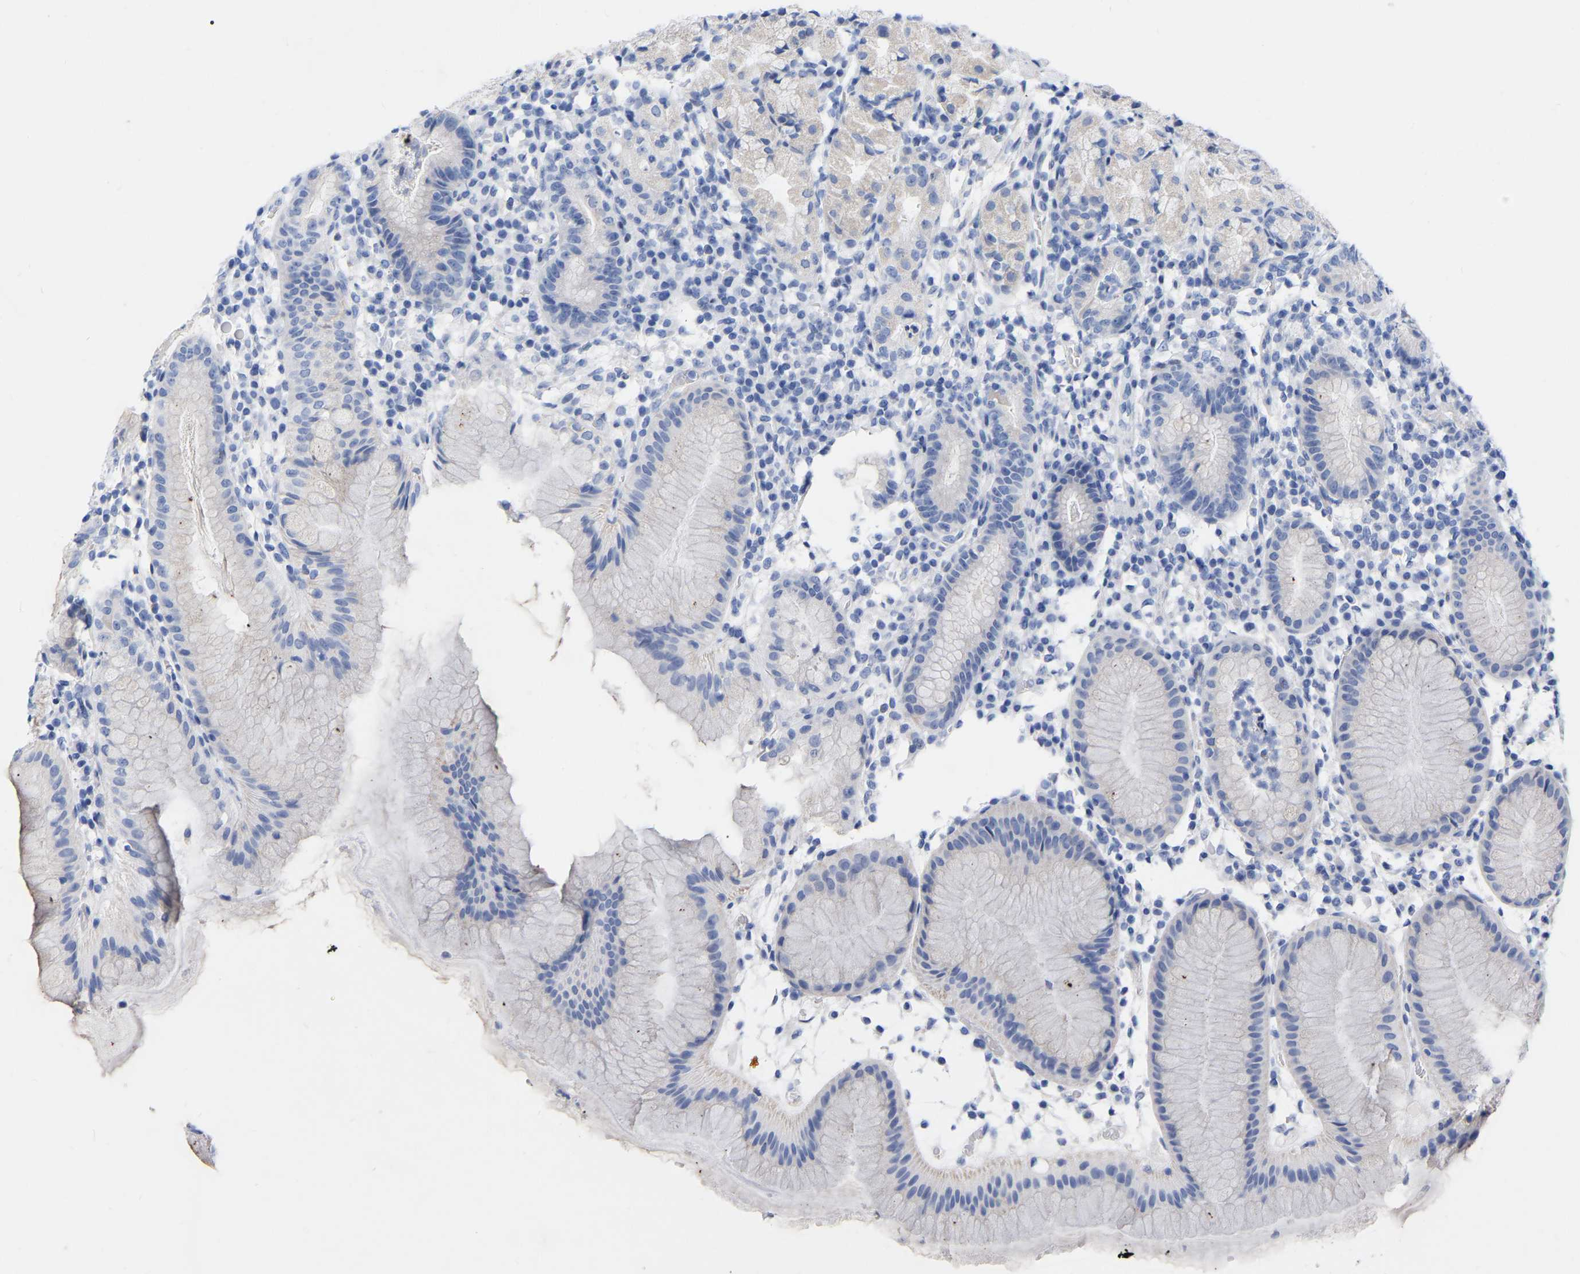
{"staining": {"intensity": "negative", "quantity": "none", "location": "none"}, "tissue": "stomach", "cell_type": "Glandular cells", "image_type": "normal", "snomed": [{"axis": "morphology", "description": "Normal tissue, NOS"}, {"axis": "topography", "description": "Stomach"}, {"axis": "topography", "description": "Stomach, lower"}], "caption": "A micrograph of stomach stained for a protein displays no brown staining in glandular cells. Brightfield microscopy of immunohistochemistry stained with DAB (brown) and hematoxylin (blue), captured at high magnification.", "gene": "ZNF629", "patient": {"sex": "female", "age": 75}}